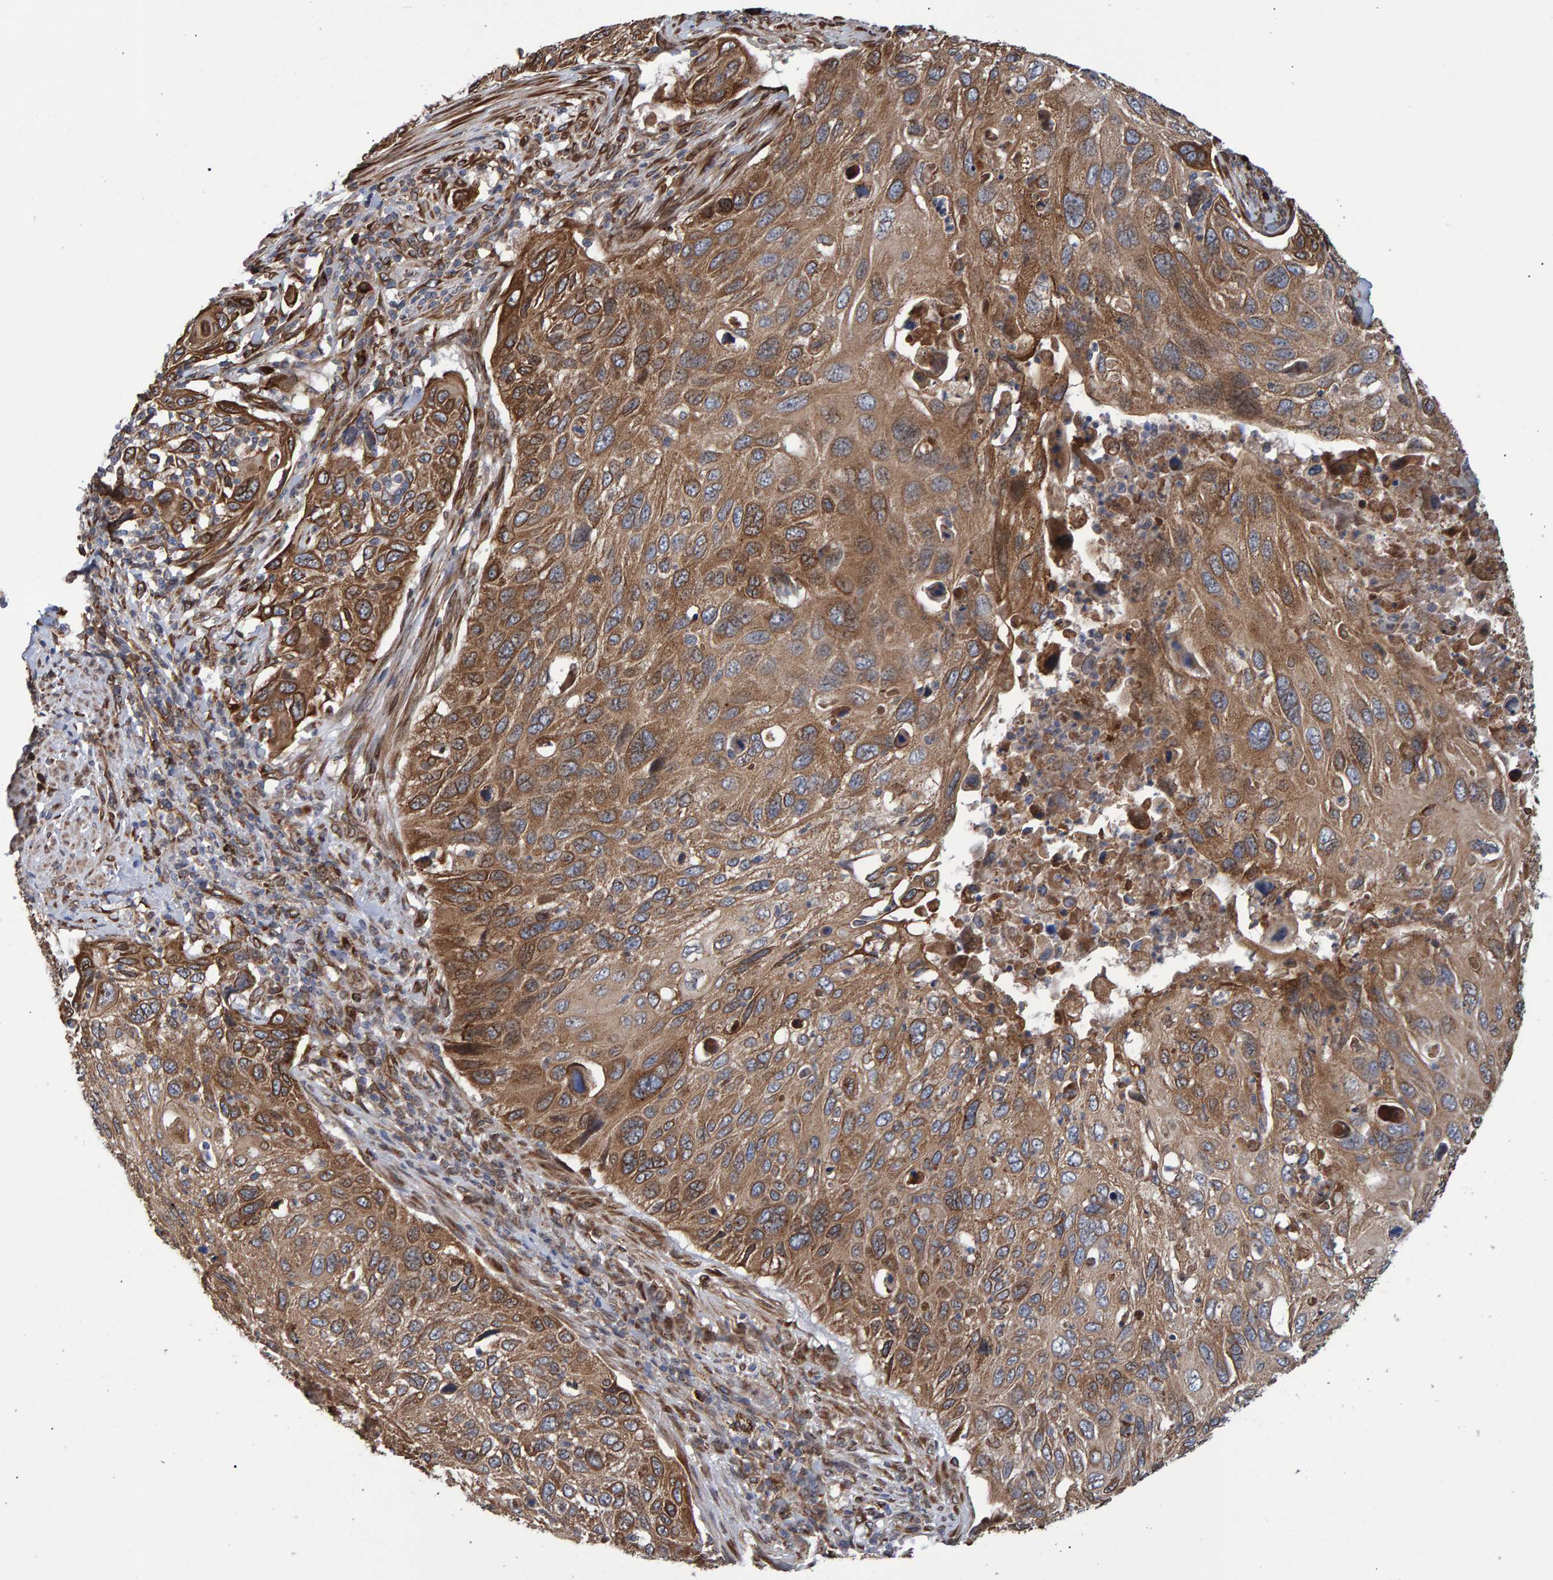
{"staining": {"intensity": "moderate", "quantity": ">75%", "location": "cytoplasmic/membranous"}, "tissue": "cervical cancer", "cell_type": "Tumor cells", "image_type": "cancer", "snomed": [{"axis": "morphology", "description": "Squamous cell carcinoma, NOS"}, {"axis": "topography", "description": "Cervix"}], "caption": "This histopathology image demonstrates immunohistochemistry staining of cervical cancer (squamous cell carcinoma), with medium moderate cytoplasmic/membranous staining in about >75% of tumor cells.", "gene": "FAM117A", "patient": {"sex": "female", "age": 70}}